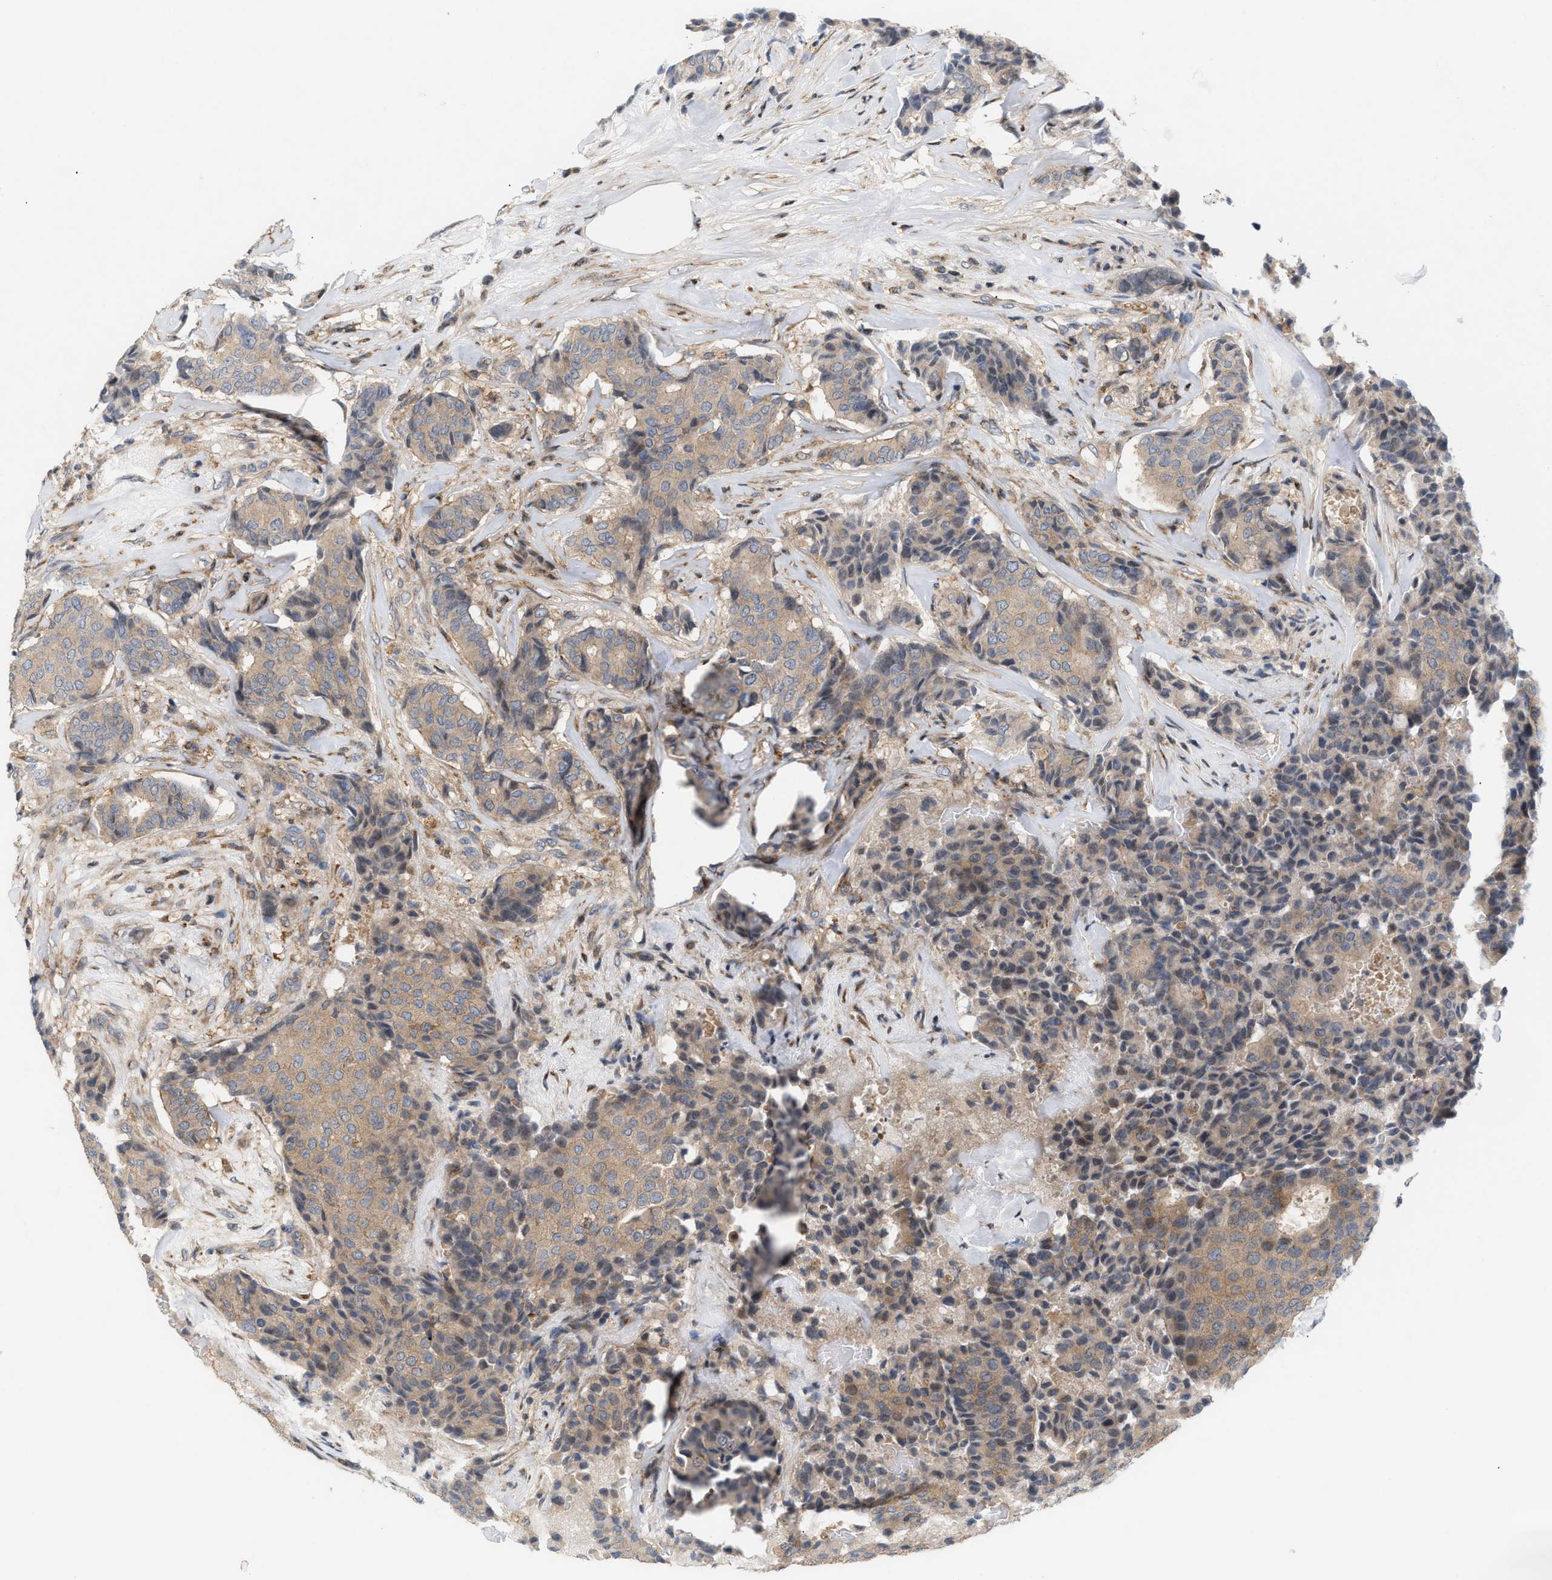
{"staining": {"intensity": "weak", "quantity": ">75%", "location": "cytoplasmic/membranous"}, "tissue": "breast cancer", "cell_type": "Tumor cells", "image_type": "cancer", "snomed": [{"axis": "morphology", "description": "Duct carcinoma"}, {"axis": "topography", "description": "Breast"}], "caption": "Immunohistochemistry (DAB (3,3'-diaminobenzidine)) staining of breast cancer (invasive ductal carcinoma) shows weak cytoplasmic/membranous protein staining in about >75% of tumor cells.", "gene": "DBNL", "patient": {"sex": "female", "age": 75}}